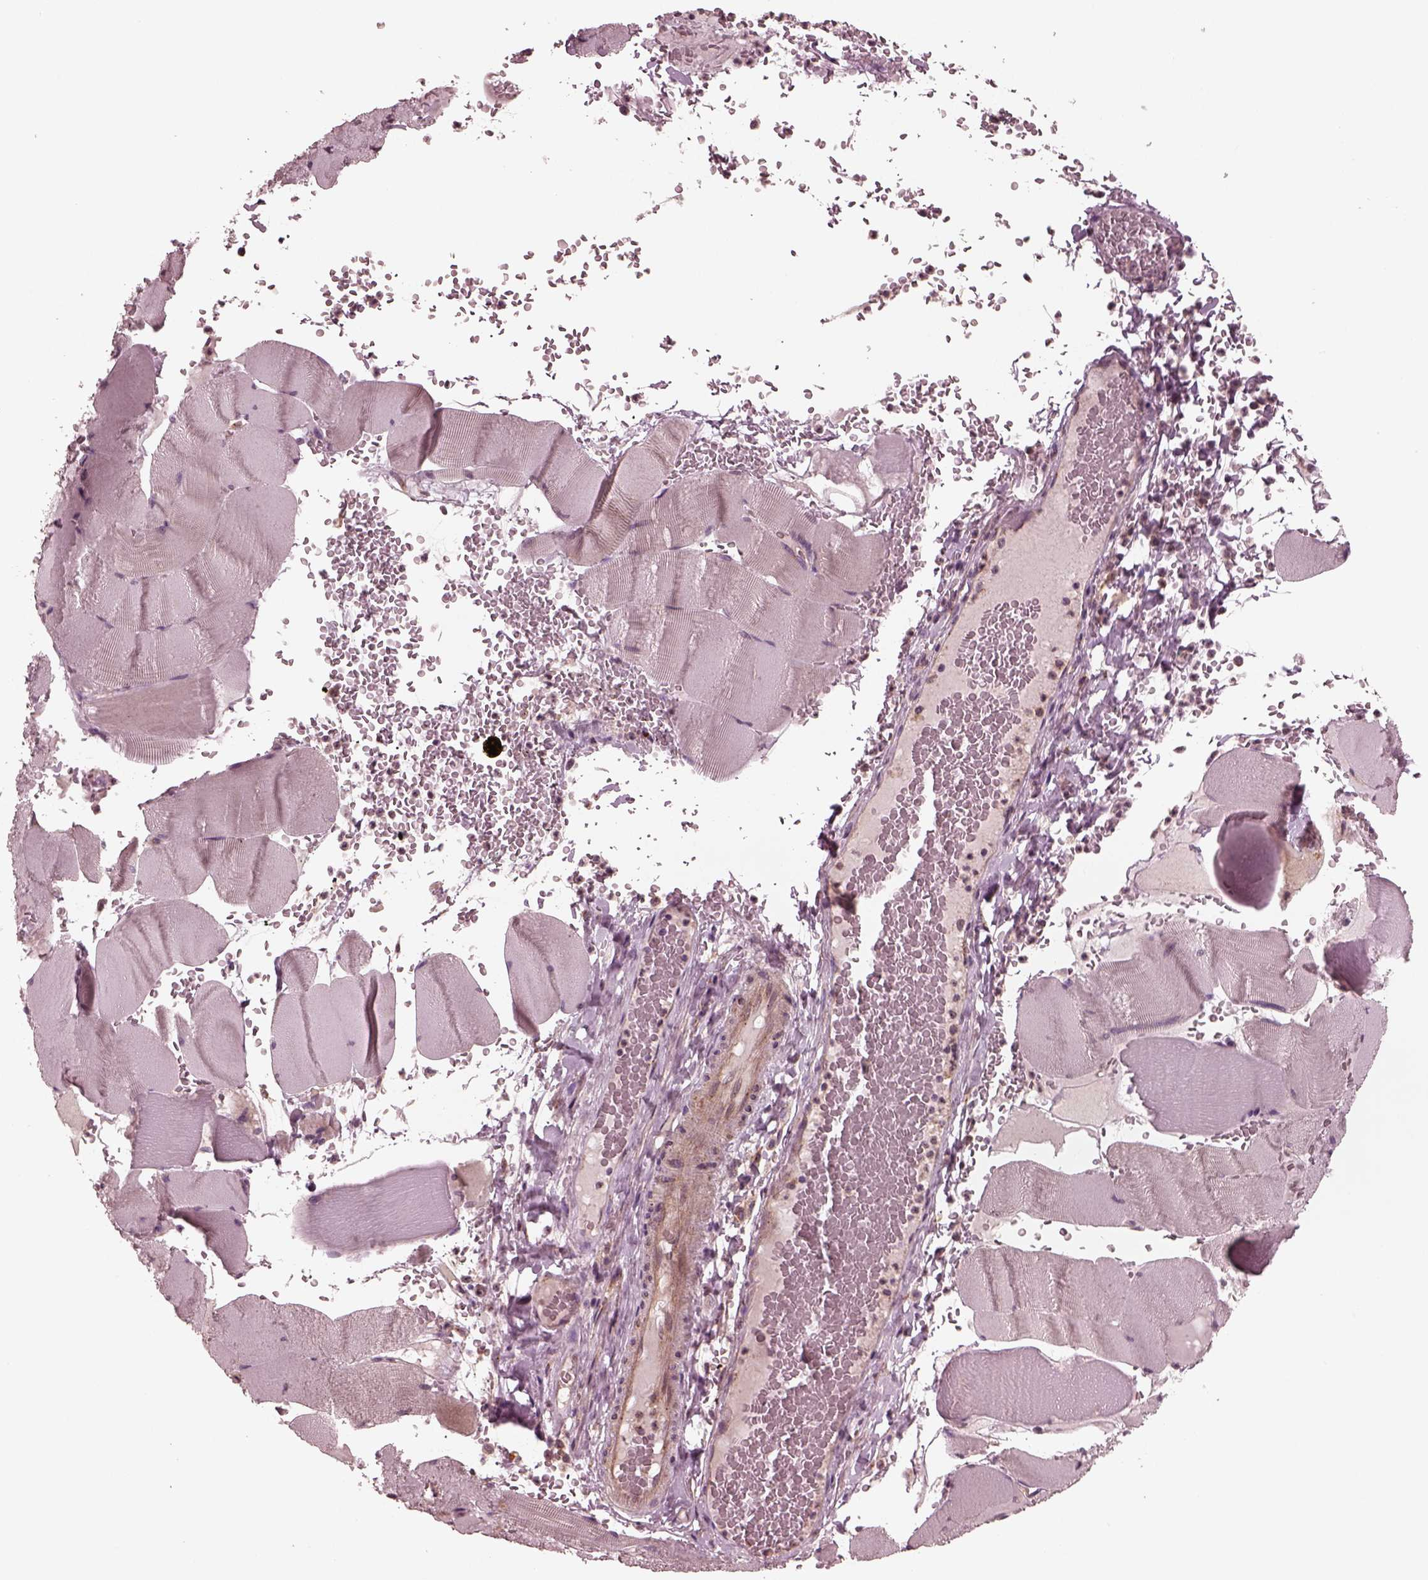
{"staining": {"intensity": "negative", "quantity": "none", "location": "none"}, "tissue": "skeletal muscle", "cell_type": "Myocytes", "image_type": "normal", "snomed": [{"axis": "morphology", "description": "Normal tissue, NOS"}, {"axis": "topography", "description": "Skeletal muscle"}], "caption": "This micrograph is of normal skeletal muscle stained with IHC to label a protein in brown with the nuclei are counter-stained blue. There is no staining in myocytes. (DAB immunohistochemistry (IHC) visualized using brightfield microscopy, high magnification).", "gene": "TUBG1", "patient": {"sex": "male", "age": 56}}